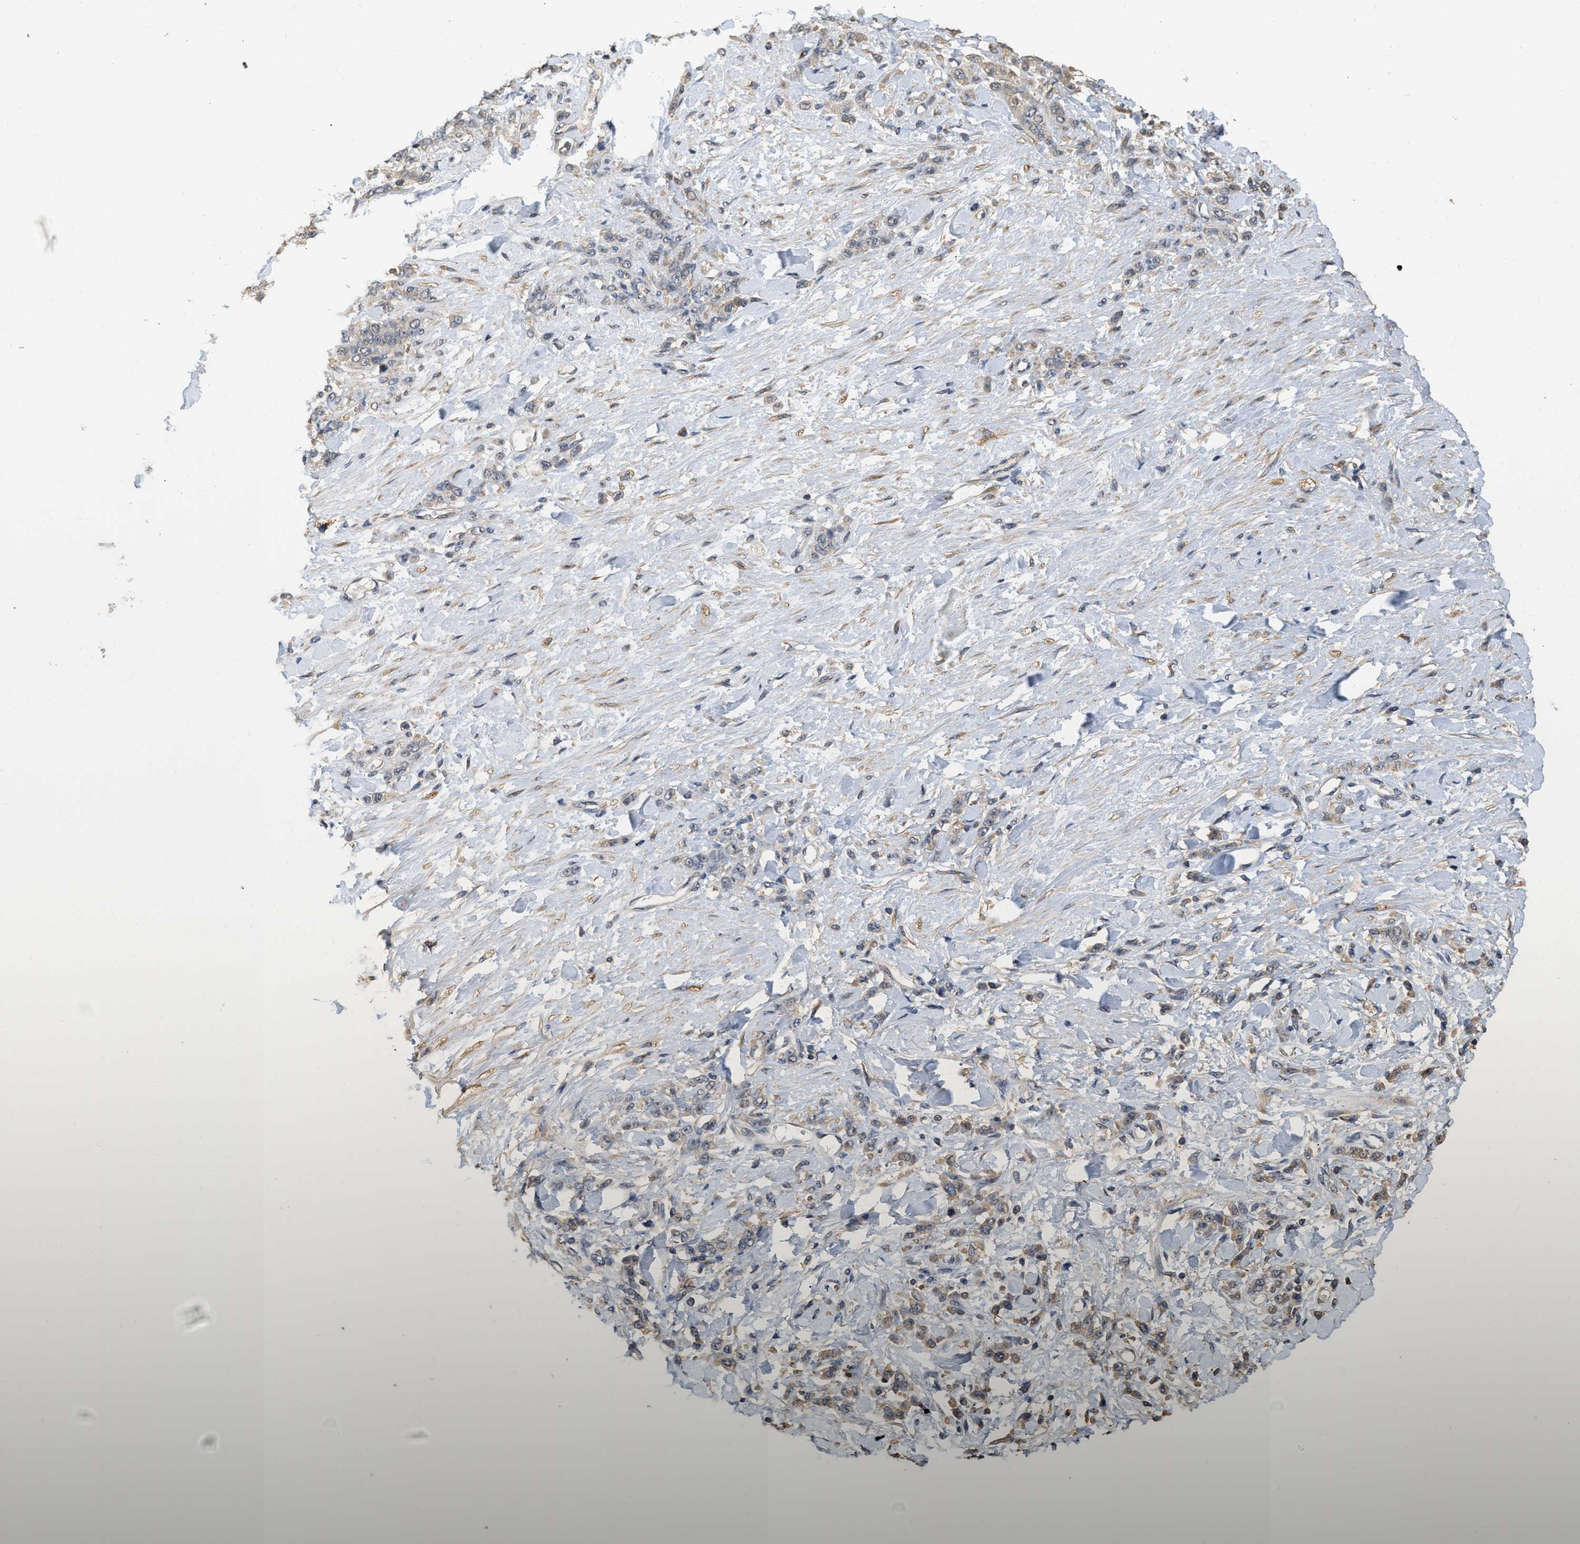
{"staining": {"intensity": "moderate", "quantity": "<25%", "location": "cytoplasmic/membranous"}, "tissue": "stomach cancer", "cell_type": "Tumor cells", "image_type": "cancer", "snomed": [{"axis": "morphology", "description": "Normal tissue, NOS"}, {"axis": "morphology", "description": "Adenocarcinoma, NOS"}, {"axis": "topography", "description": "Stomach"}], "caption": "This image demonstrates adenocarcinoma (stomach) stained with immunohistochemistry to label a protein in brown. The cytoplasmic/membranous of tumor cells show moderate positivity for the protein. Nuclei are counter-stained blue.", "gene": "NCS1", "patient": {"sex": "male", "age": 82}}